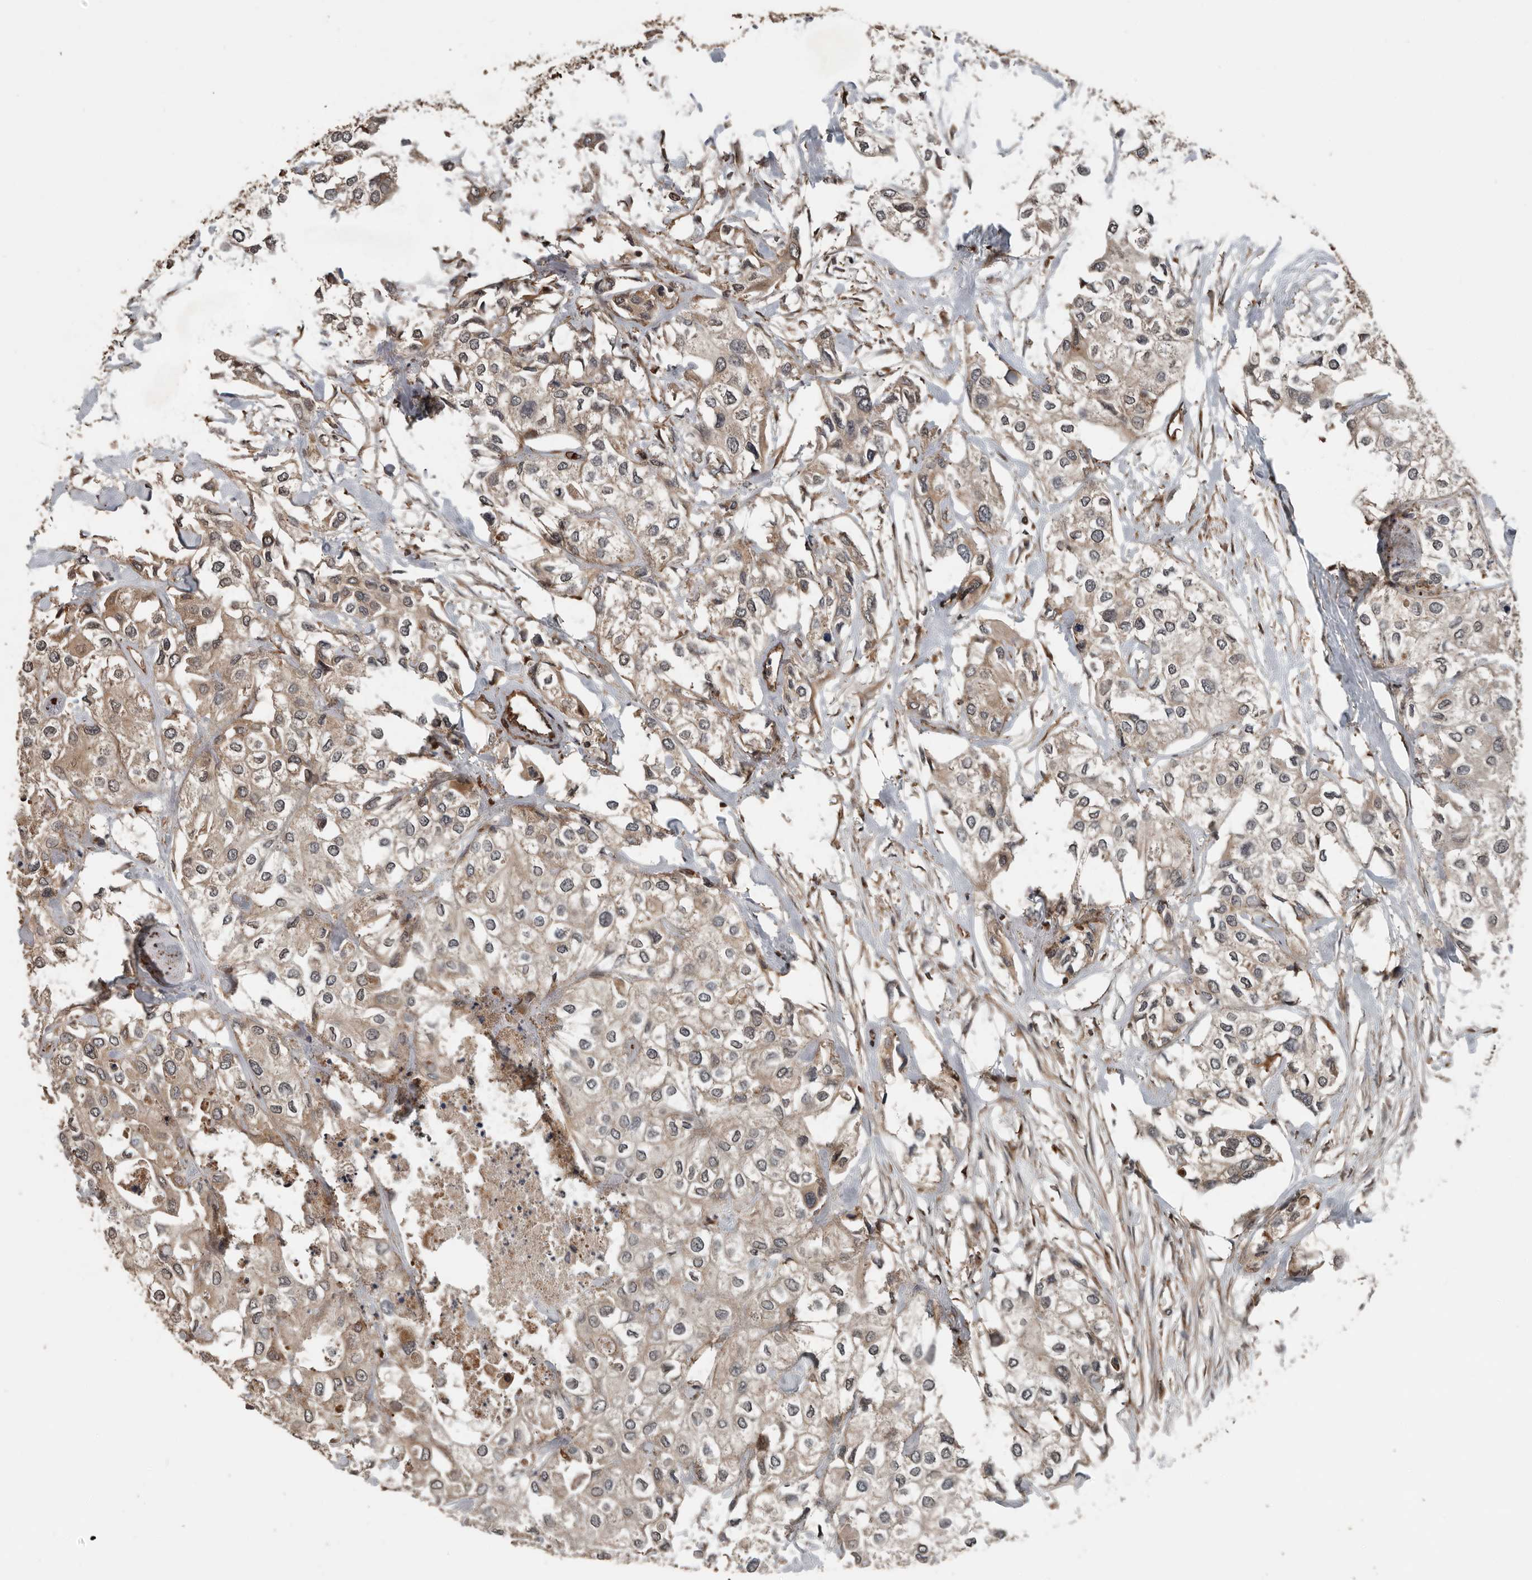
{"staining": {"intensity": "weak", "quantity": ">75%", "location": "cytoplasmic/membranous"}, "tissue": "urothelial cancer", "cell_type": "Tumor cells", "image_type": "cancer", "snomed": [{"axis": "morphology", "description": "Urothelial carcinoma, High grade"}, {"axis": "topography", "description": "Urinary bladder"}], "caption": "High-grade urothelial carcinoma stained with DAB (3,3'-diaminobenzidine) immunohistochemistry demonstrates low levels of weak cytoplasmic/membranous positivity in about >75% of tumor cells.", "gene": "YOD1", "patient": {"sex": "male", "age": 64}}